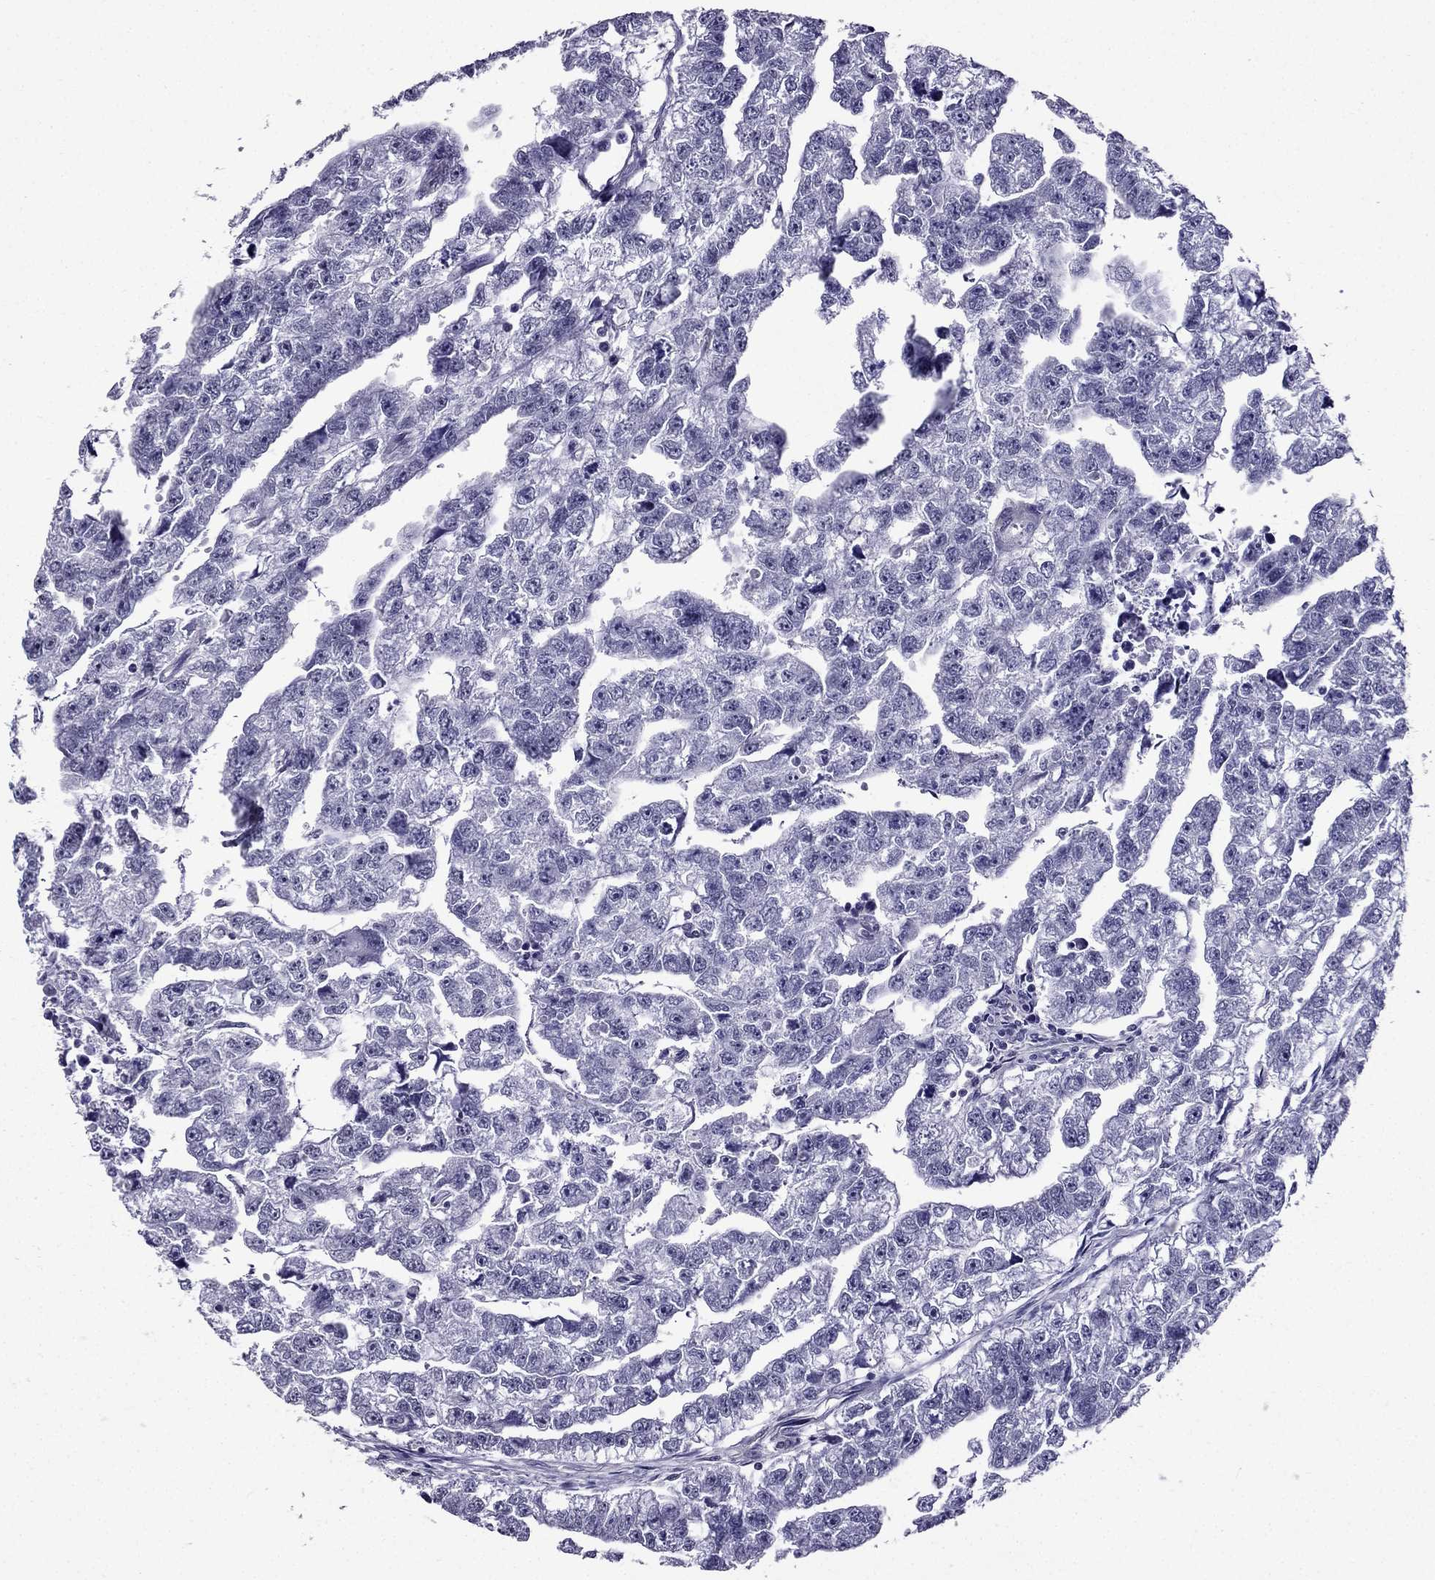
{"staining": {"intensity": "negative", "quantity": "none", "location": "none"}, "tissue": "testis cancer", "cell_type": "Tumor cells", "image_type": "cancer", "snomed": [{"axis": "morphology", "description": "Carcinoma, Embryonal, NOS"}, {"axis": "morphology", "description": "Teratoma, malignant, NOS"}, {"axis": "topography", "description": "Testis"}], "caption": "The micrograph exhibits no significant expression in tumor cells of testis cancer (embryonal carcinoma).", "gene": "AAK1", "patient": {"sex": "male", "age": 44}}